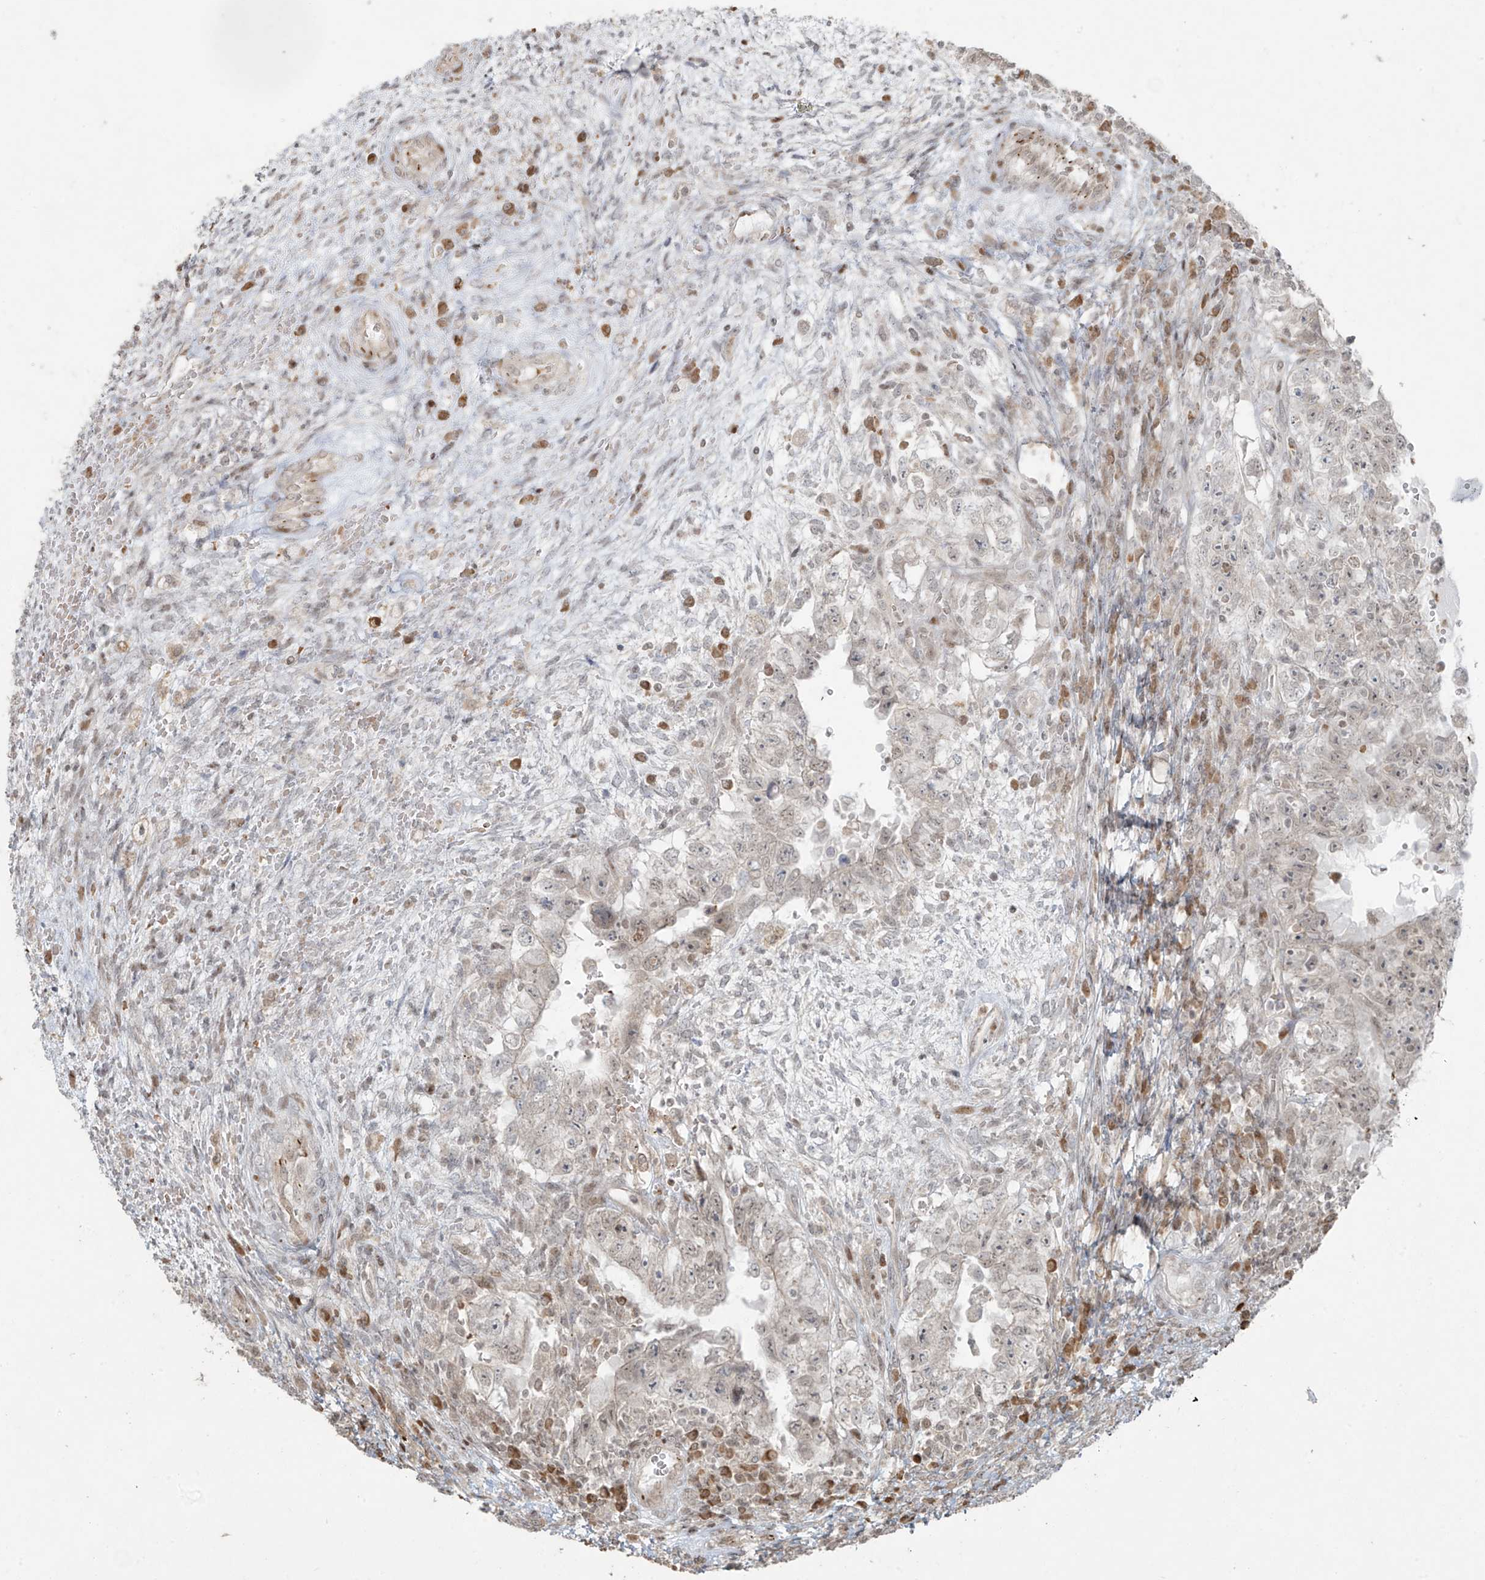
{"staining": {"intensity": "weak", "quantity": "<25%", "location": "nuclear"}, "tissue": "testis cancer", "cell_type": "Tumor cells", "image_type": "cancer", "snomed": [{"axis": "morphology", "description": "Carcinoma, Embryonal, NOS"}, {"axis": "topography", "description": "Testis"}], "caption": "Testis embryonal carcinoma stained for a protein using immunohistochemistry (IHC) displays no positivity tumor cells.", "gene": "TTC22", "patient": {"sex": "male", "age": 26}}